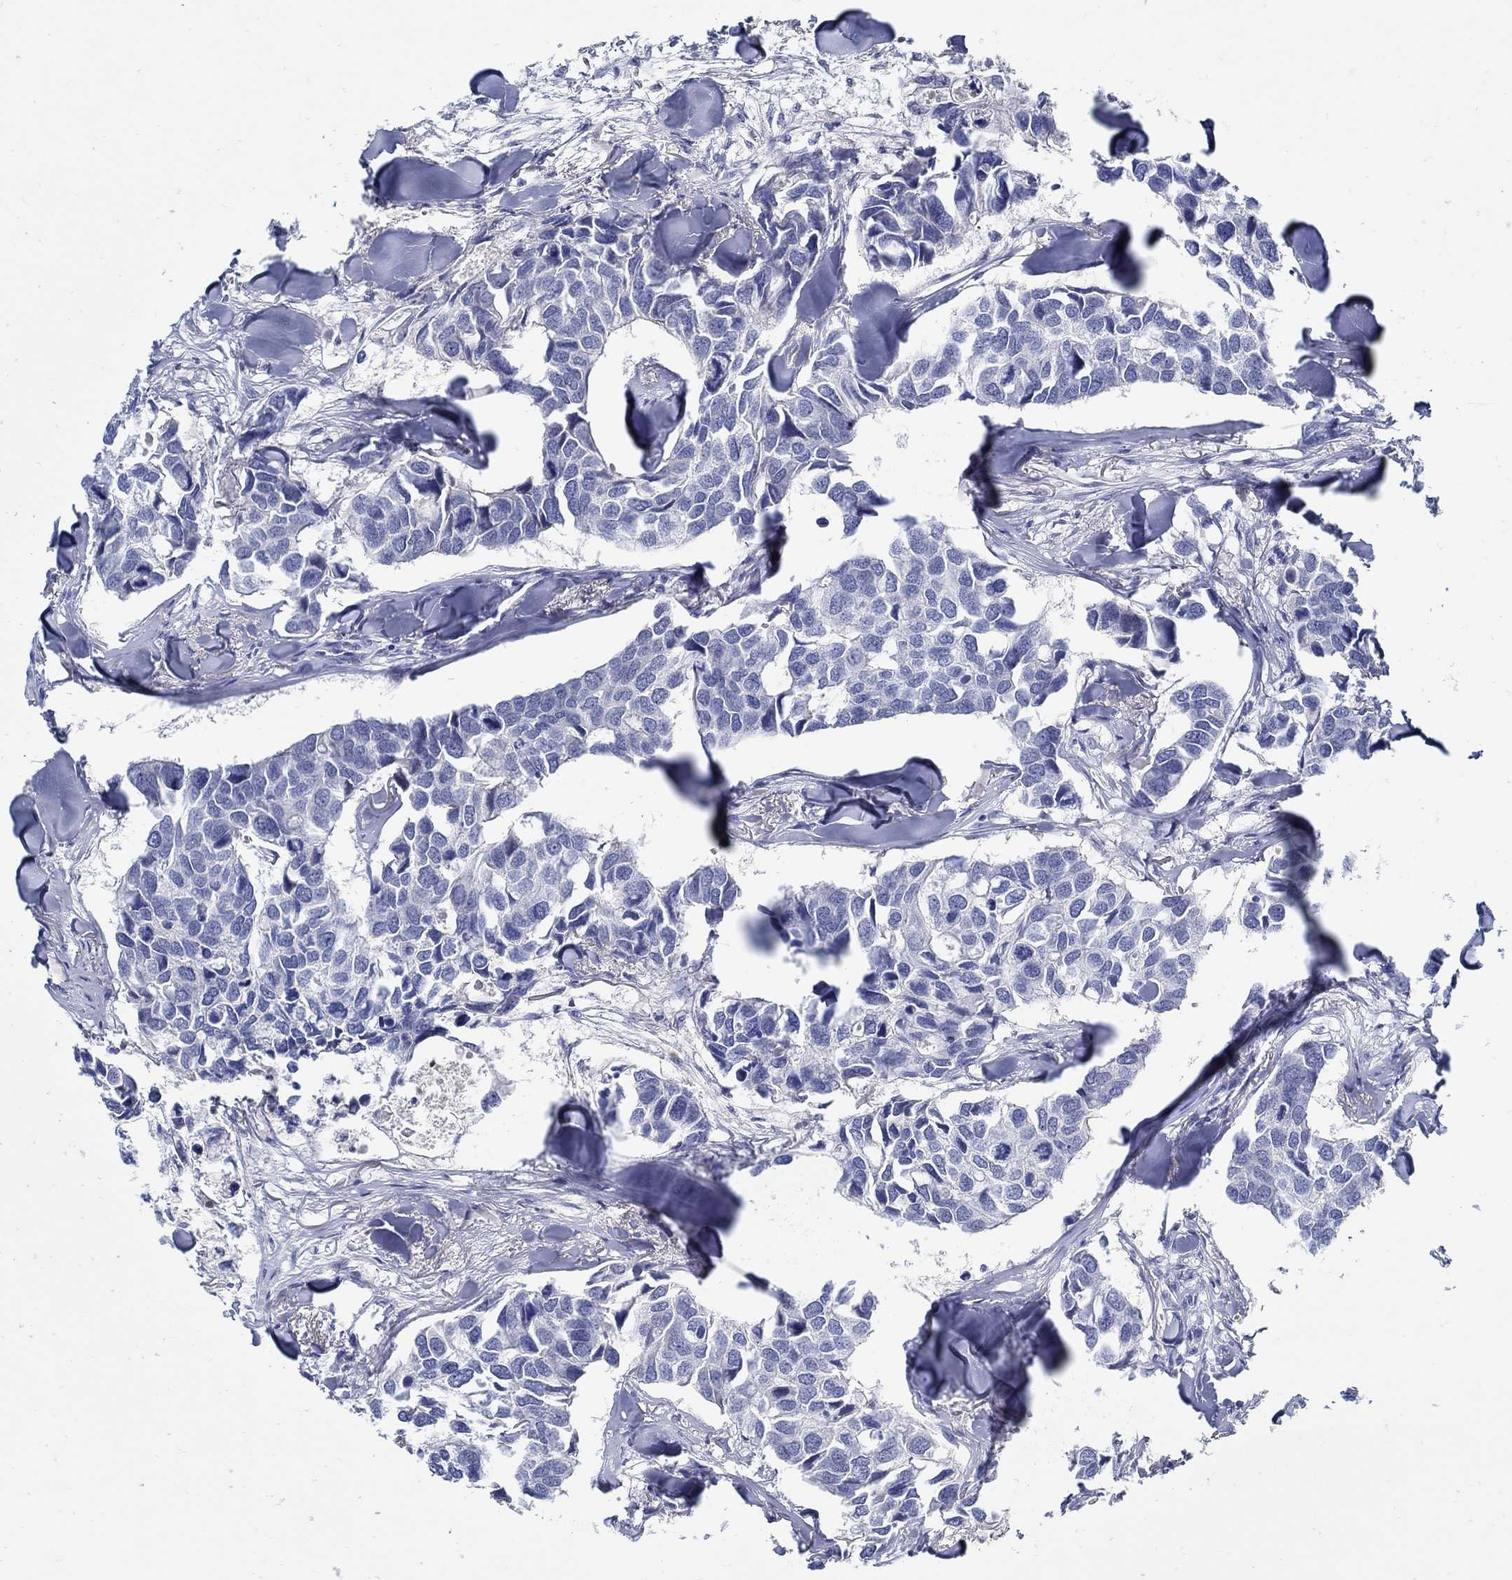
{"staining": {"intensity": "negative", "quantity": "none", "location": "none"}, "tissue": "breast cancer", "cell_type": "Tumor cells", "image_type": "cancer", "snomed": [{"axis": "morphology", "description": "Duct carcinoma"}, {"axis": "topography", "description": "Breast"}], "caption": "Breast cancer was stained to show a protein in brown. There is no significant positivity in tumor cells. (Stains: DAB (3,3'-diaminobenzidine) immunohistochemistry with hematoxylin counter stain, Microscopy: brightfield microscopy at high magnification).", "gene": "PAX9", "patient": {"sex": "female", "age": 83}}